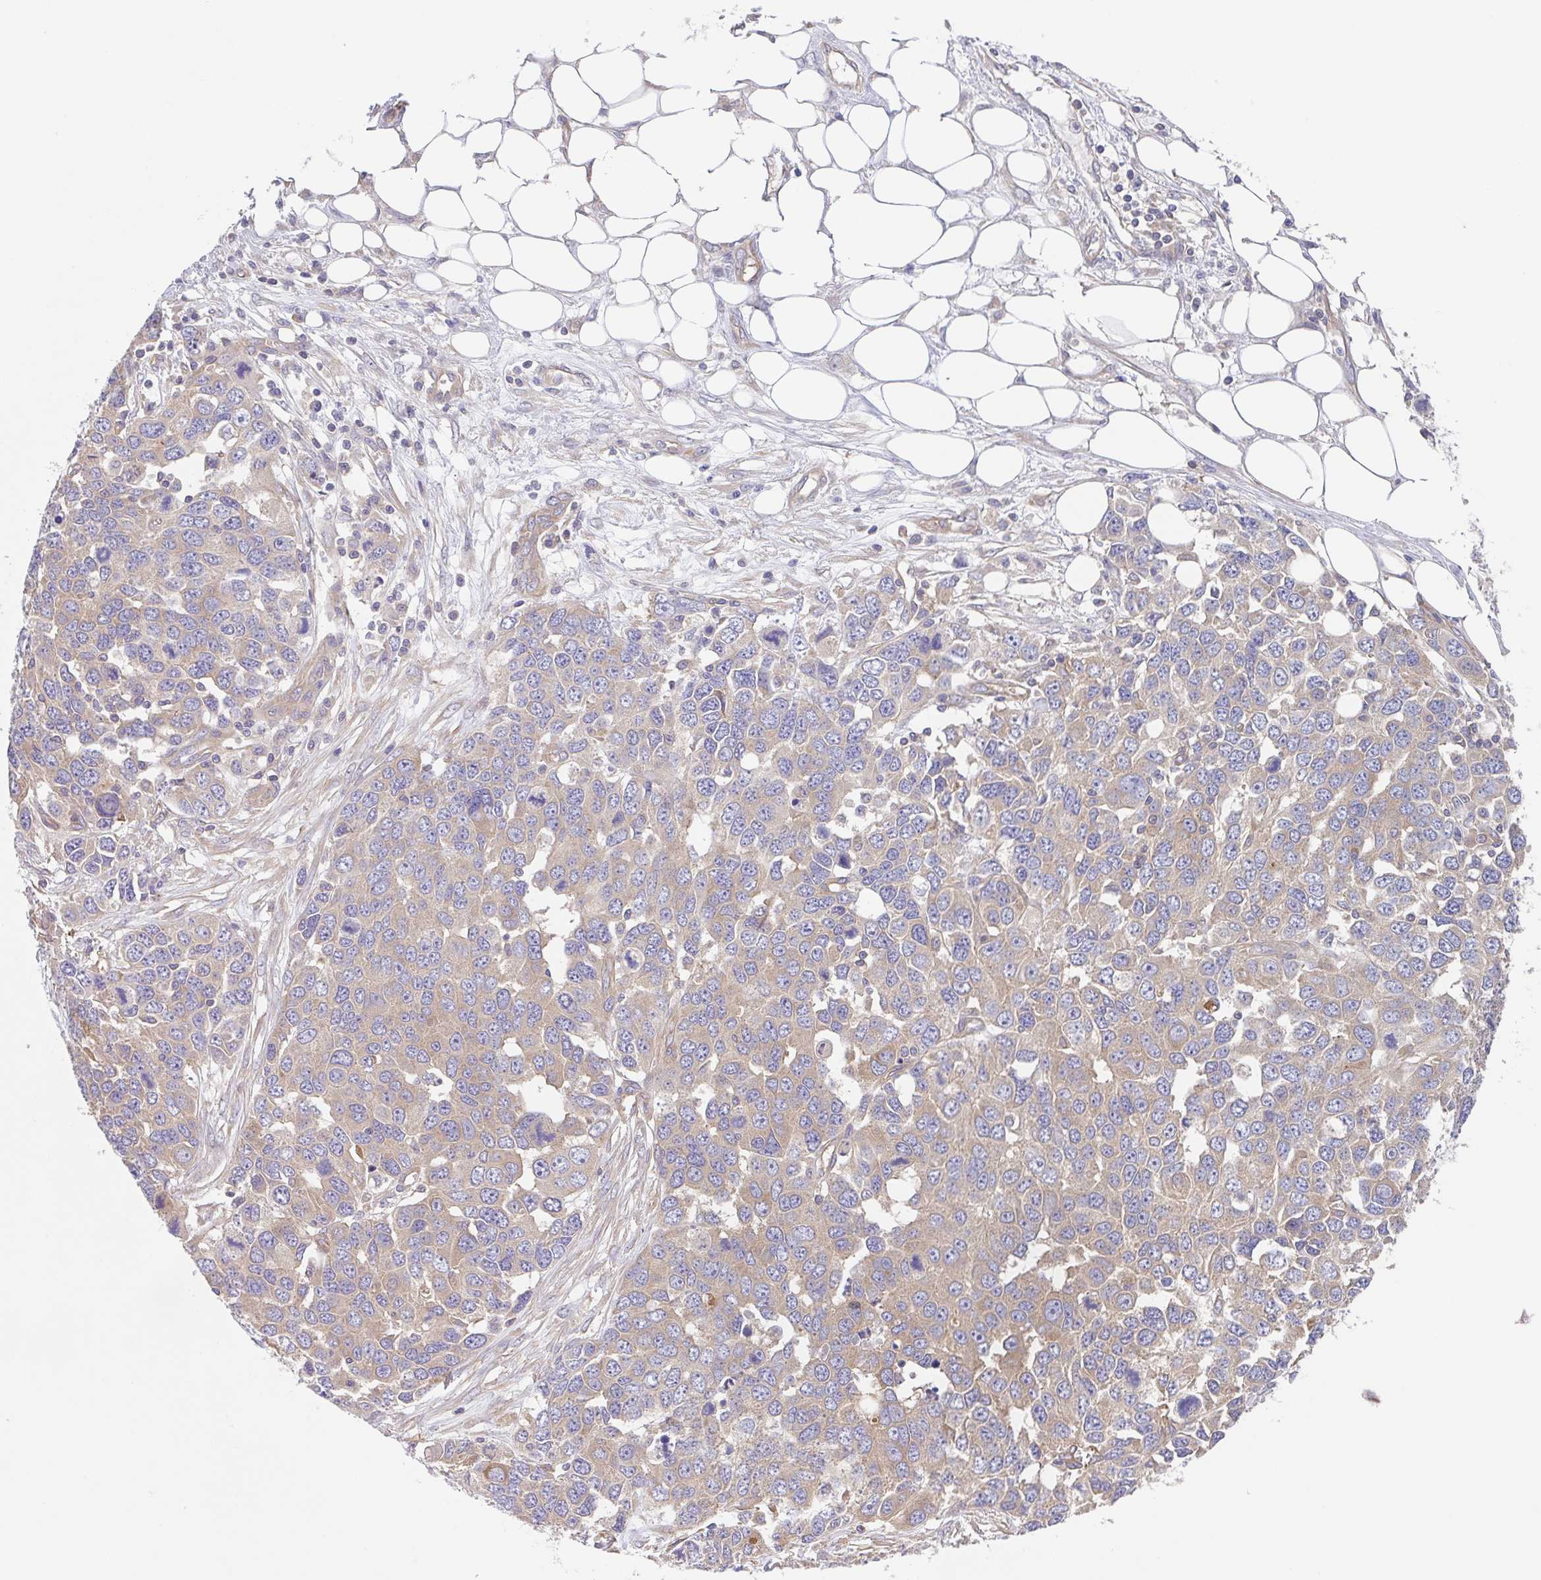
{"staining": {"intensity": "weak", "quantity": "25%-75%", "location": "cytoplasmic/membranous"}, "tissue": "ovarian cancer", "cell_type": "Tumor cells", "image_type": "cancer", "snomed": [{"axis": "morphology", "description": "Cystadenocarcinoma, serous, NOS"}, {"axis": "topography", "description": "Ovary"}], "caption": "Weak cytoplasmic/membranous staining for a protein is seen in about 25%-75% of tumor cells of serous cystadenocarcinoma (ovarian) using IHC.", "gene": "TMEM229A", "patient": {"sex": "female", "age": 76}}